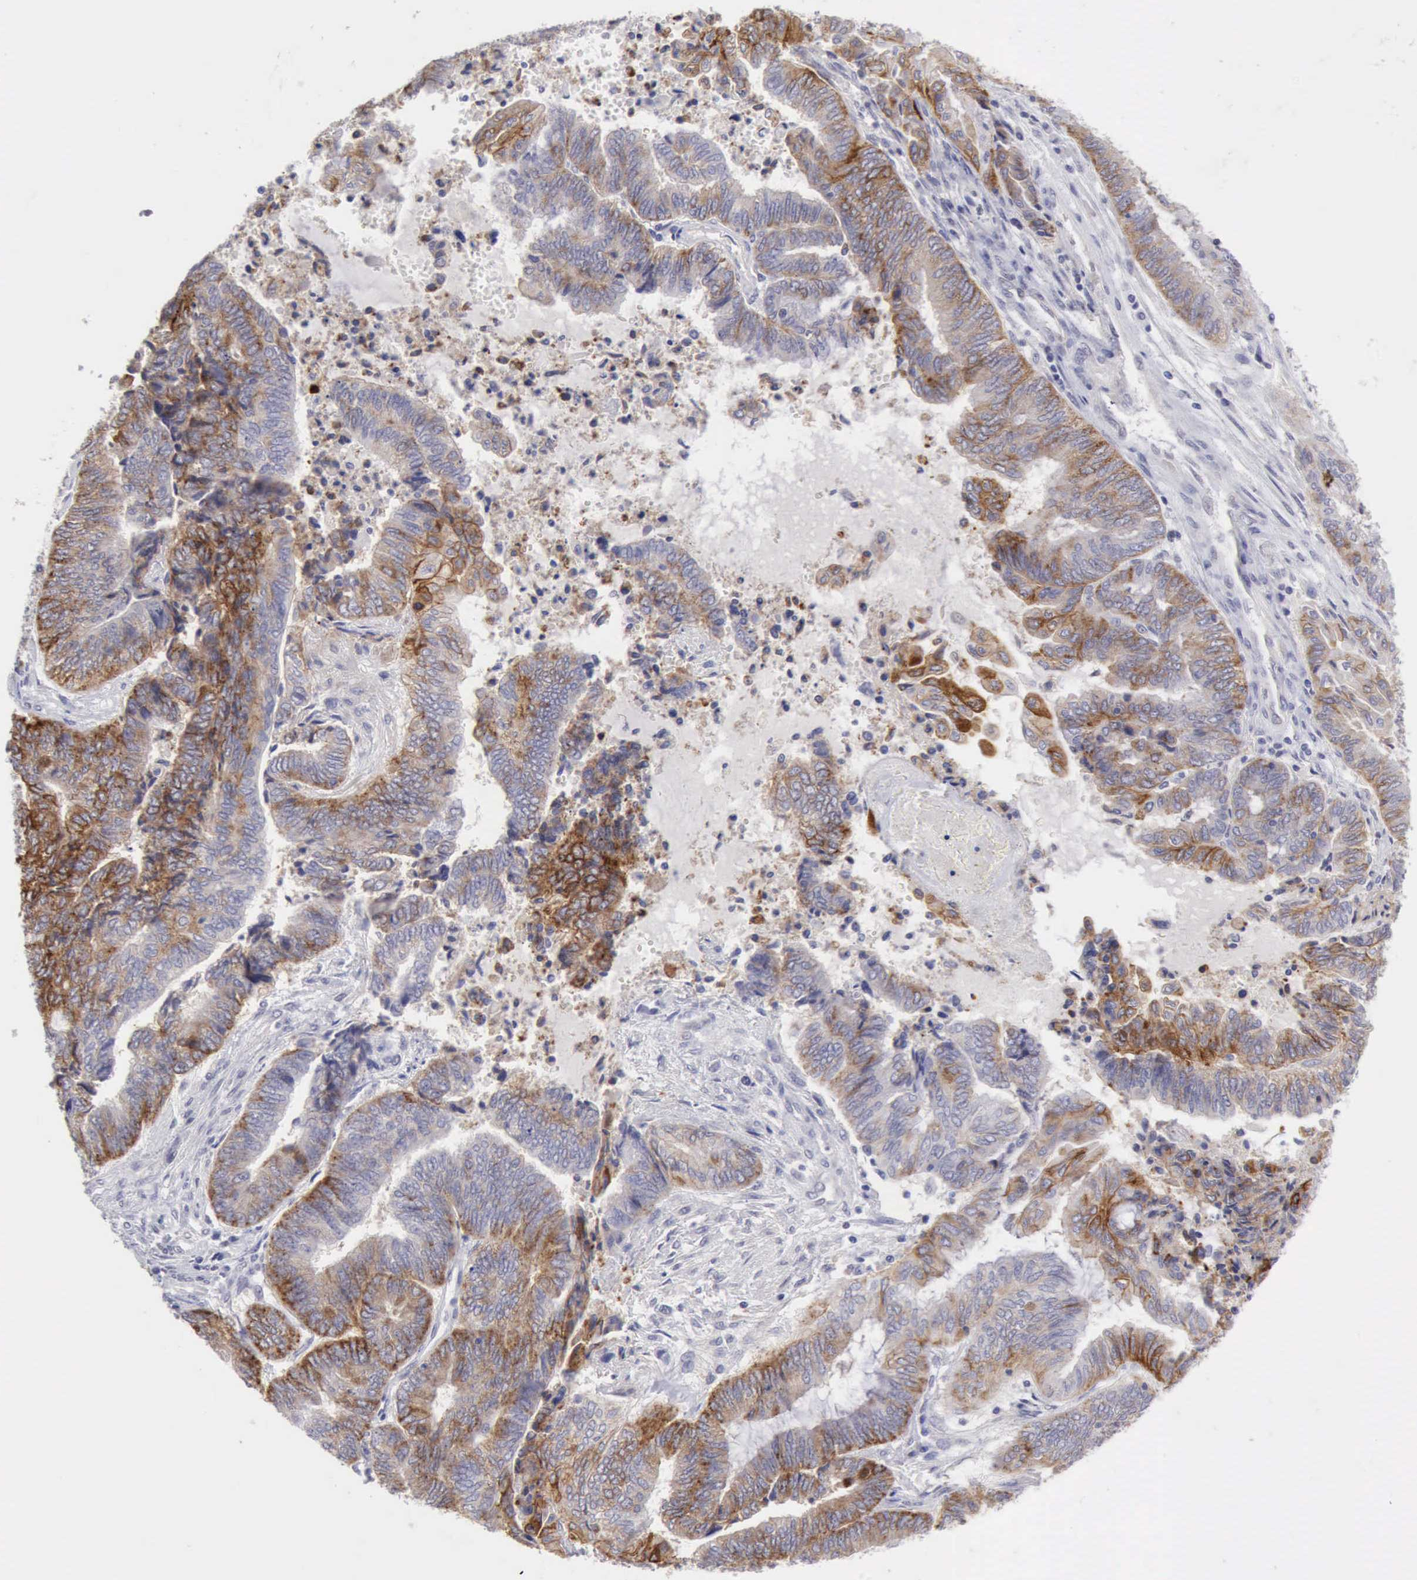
{"staining": {"intensity": "moderate", "quantity": ">75%", "location": "cytoplasmic/membranous"}, "tissue": "endometrial cancer", "cell_type": "Tumor cells", "image_type": "cancer", "snomed": [{"axis": "morphology", "description": "Adenocarcinoma, NOS"}, {"axis": "topography", "description": "Uterus"}, {"axis": "topography", "description": "Endometrium"}], "caption": "Tumor cells show moderate cytoplasmic/membranous expression in approximately >75% of cells in endometrial cancer (adenocarcinoma).", "gene": "TFRC", "patient": {"sex": "female", "age": 70}}